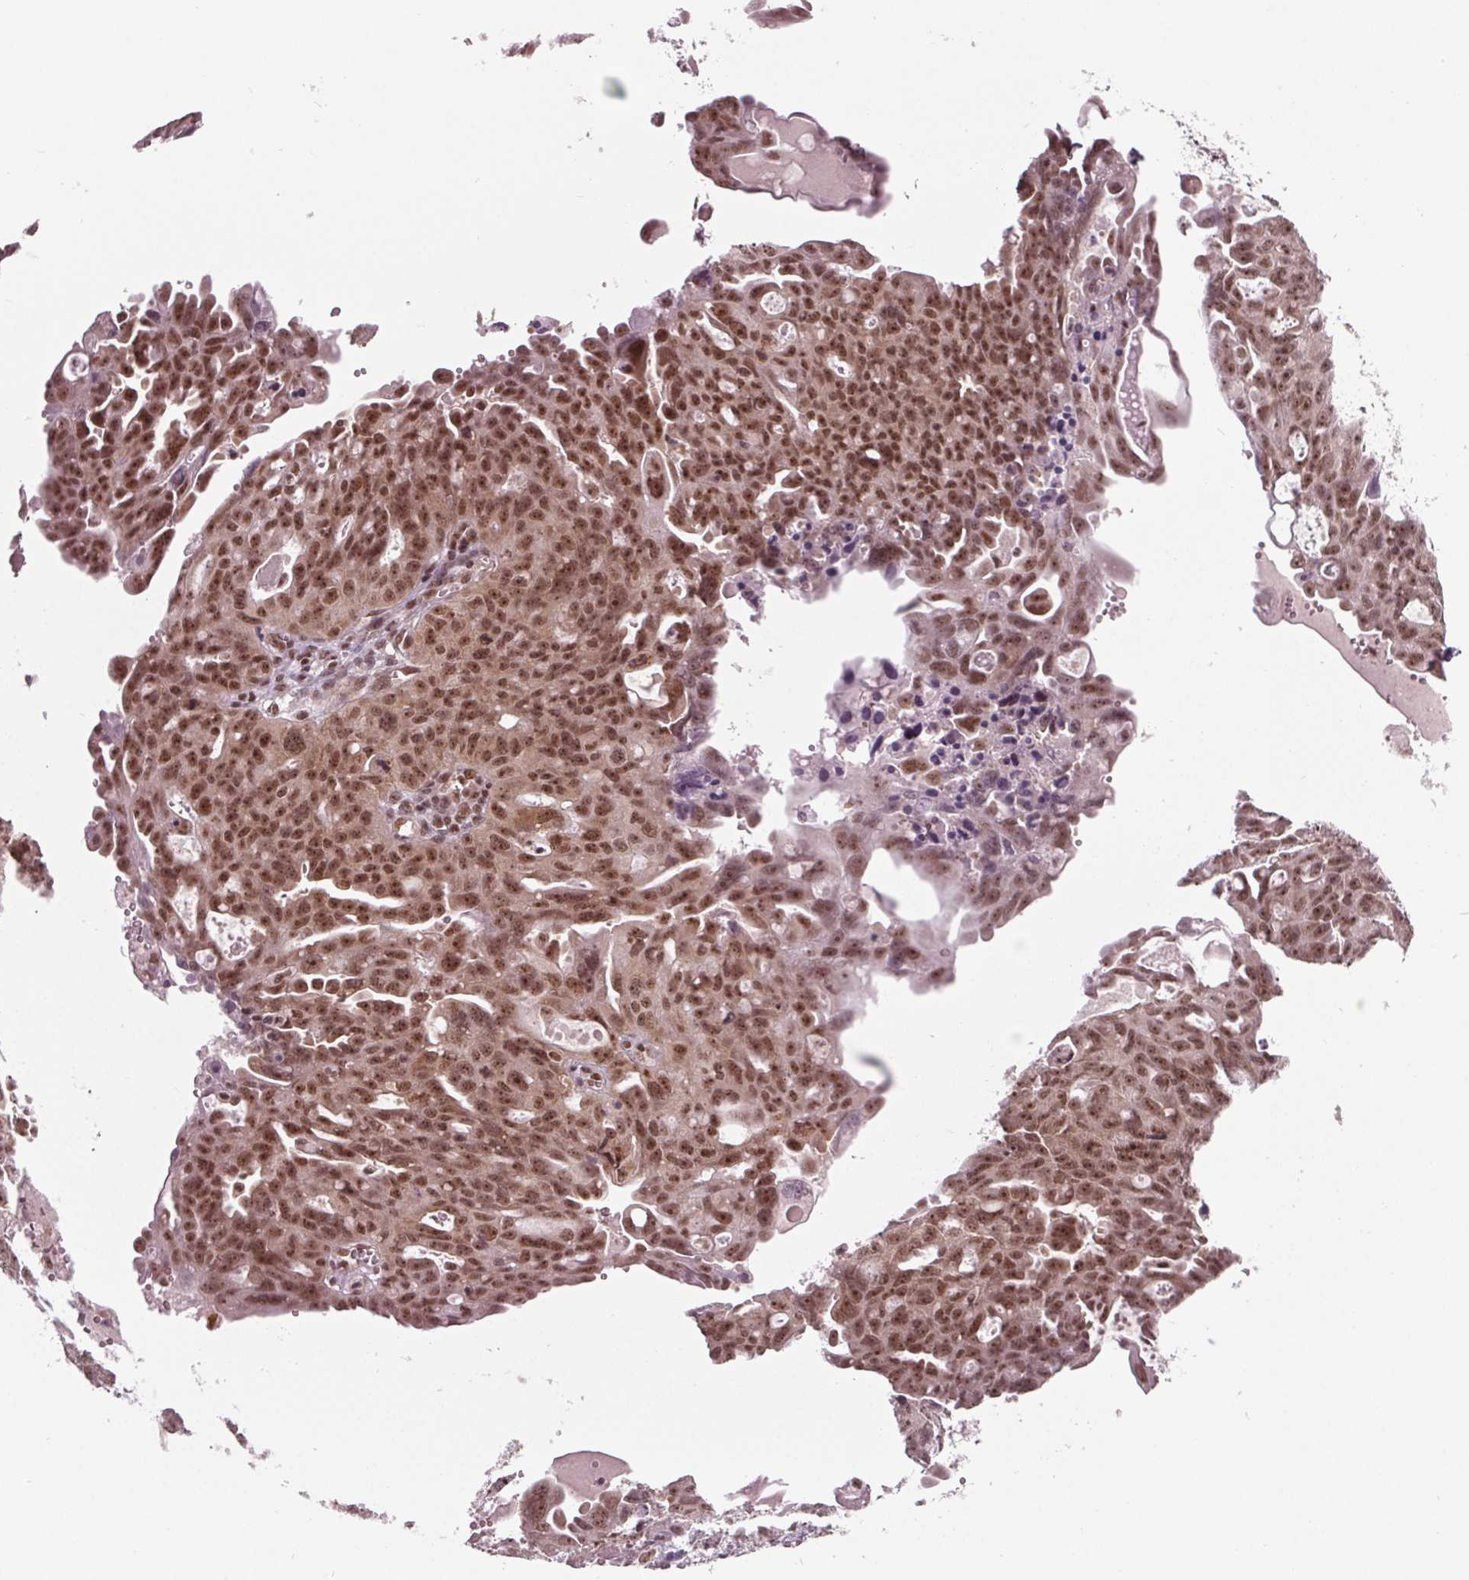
{"staining": {"intensity": "moderate", "quantity": ">75%", "location": "nuclear"}, "tissue": "ovarian cancer", "cell_type": "Tumor cells", "image_type": "cancer", "snomed": [{"axis": "morphology", "description": "Carcinoma, endometroid"}, {"axis": "topography", "description": "Ovary"}], "caption": "Immunohistochemistry micrograph of neoplastic tissue: human ovarian cancer stained using immunohistochemistry displays medium levels of moderate protein expression localized specifically in the nuclear of tumor cells, appearing as a nuclear brown color.", "gene": "DDX41", "patient": {"sex": "female", "age": 70}}